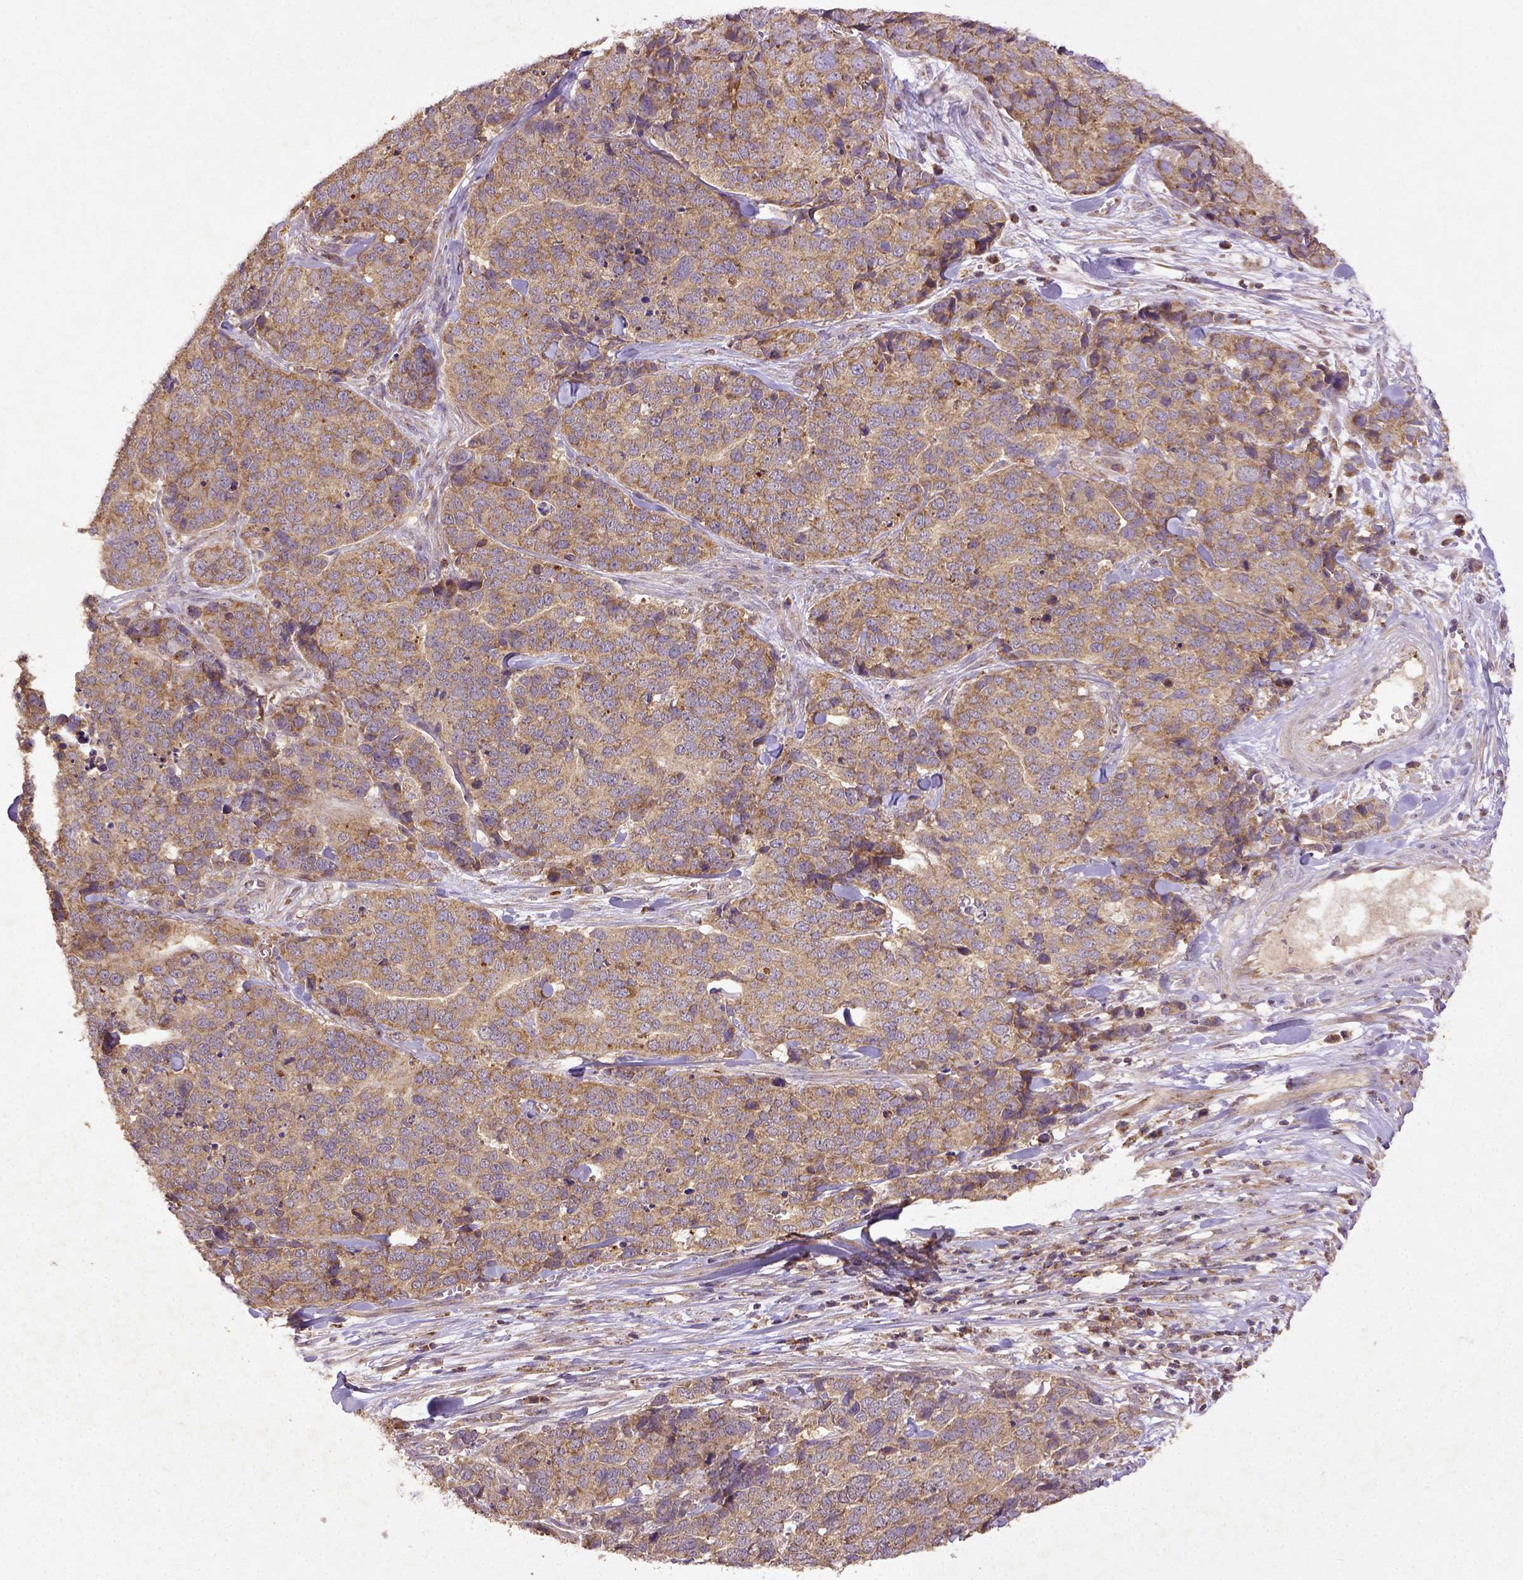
{"staining": {"intensity": "moderate", "quantity": ">75%", "location": "cytoplasmic/membranous"}, "tissue": "ovarian cancer", "cell_type": "Tumor cells", "image_type": "cancer", "snomed": [{"axis": "morphology", "description": "Carcinoma, endometroid"}, {"axis": "topography", "description": "Ovary"}], "caption": "Ovarian cancer (endometroid carcinoma) was stained to show a protein in brown. There is medium levels of moderate cytoplasmic/membranous expression in about >75% of tumor cells.", "gene": "MT-CO1", "patient": {"sex": "female", "age": 65}}